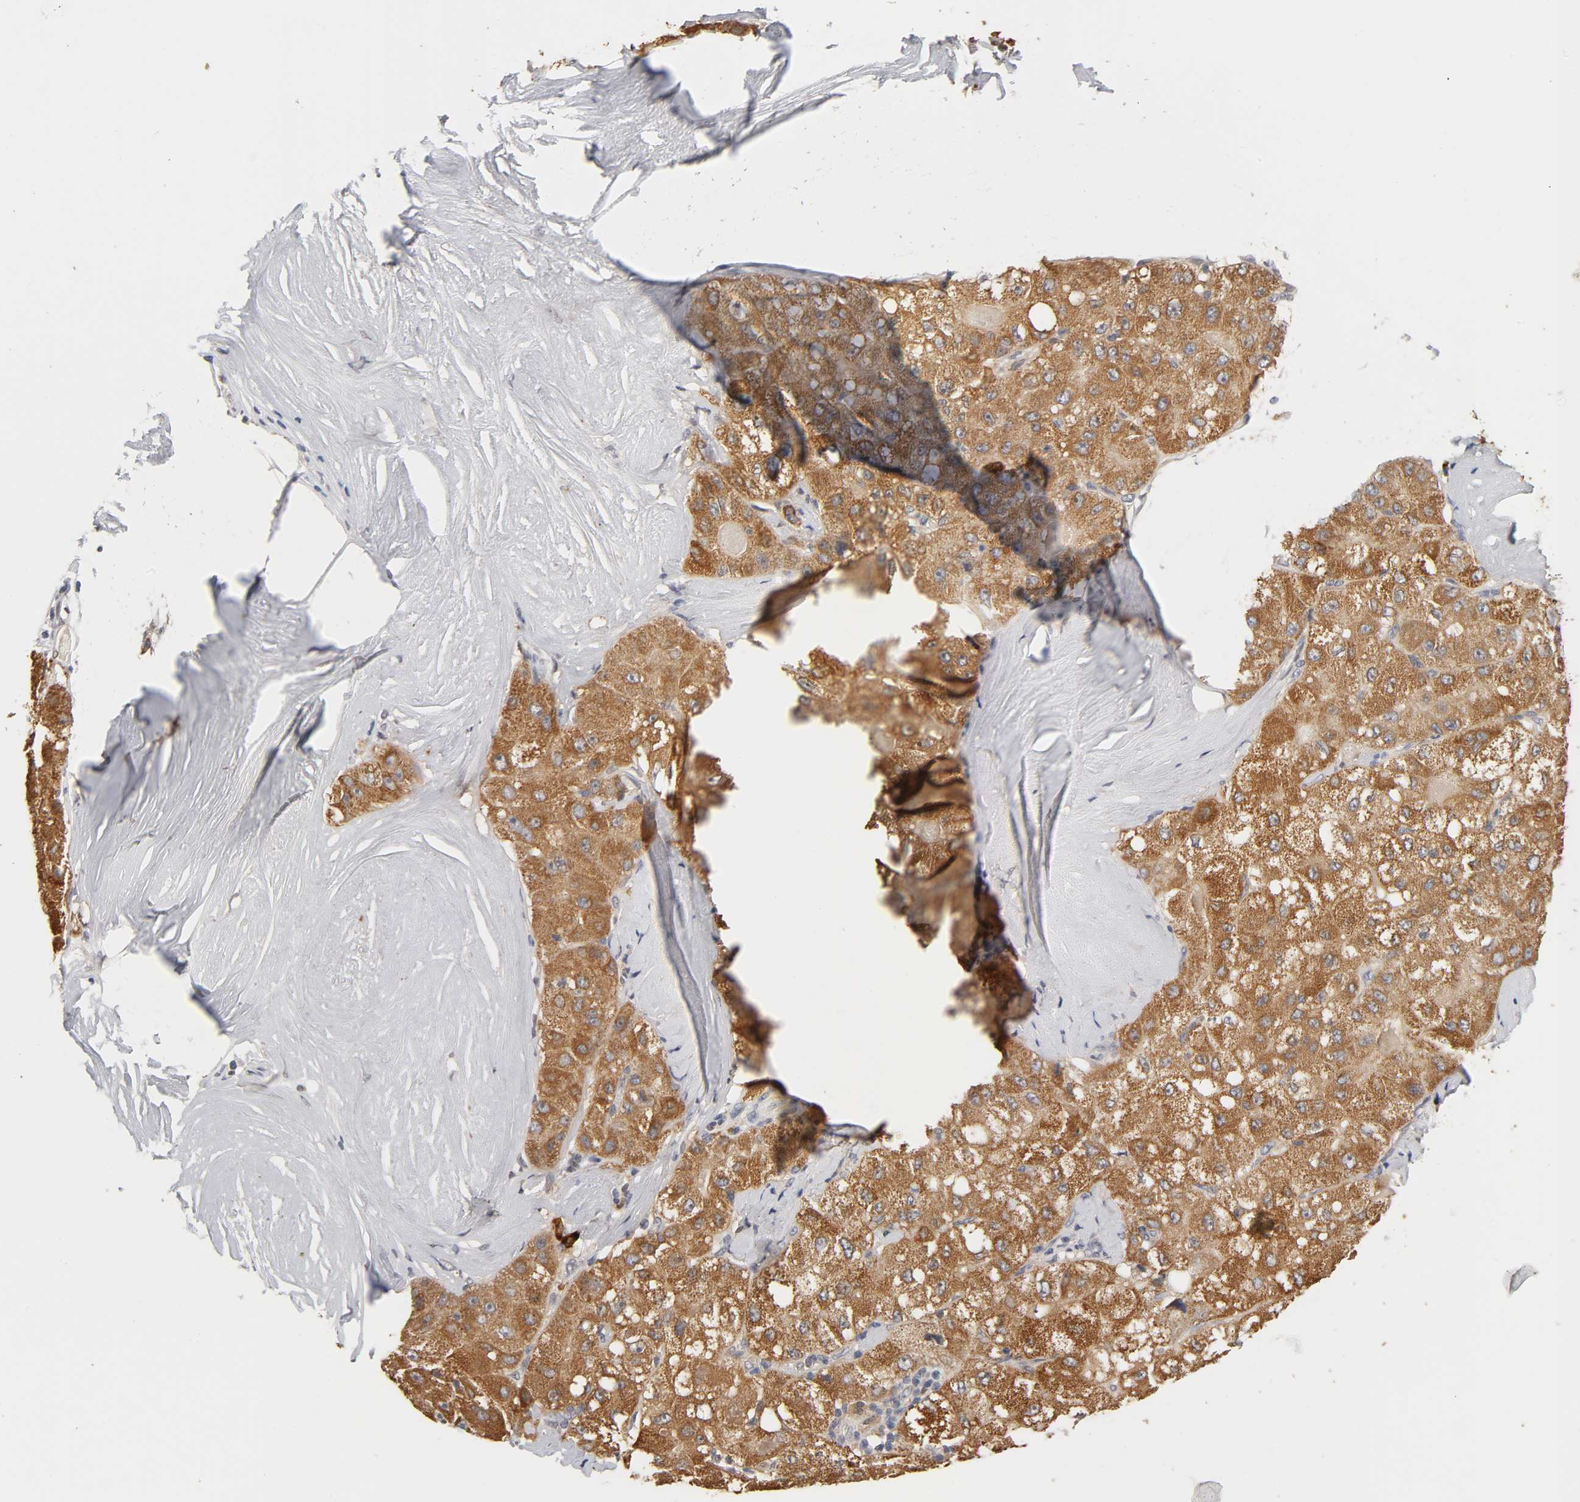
{"staining": {"intensity": "strong", "quantity": ">75%", "location": "cytoplasmic/membranous"}, "tissue": "liver cancer", "cell_type": "Tumor cells", "image_type": "cancer", "snomed": [{"axis": "morphology", "description": "Carcinoma, Hepatocellular, NOS"}, {"axis": "topography", "description": "Liver"}], "caption": "Liver cancer (hepatocellular carcinoma) stained for a protein reveals strong cytoplasmic/membranous positivity in tumor cells.", "gene": "GSTZ1", "patient": {"sex": "male", "age": 80}}